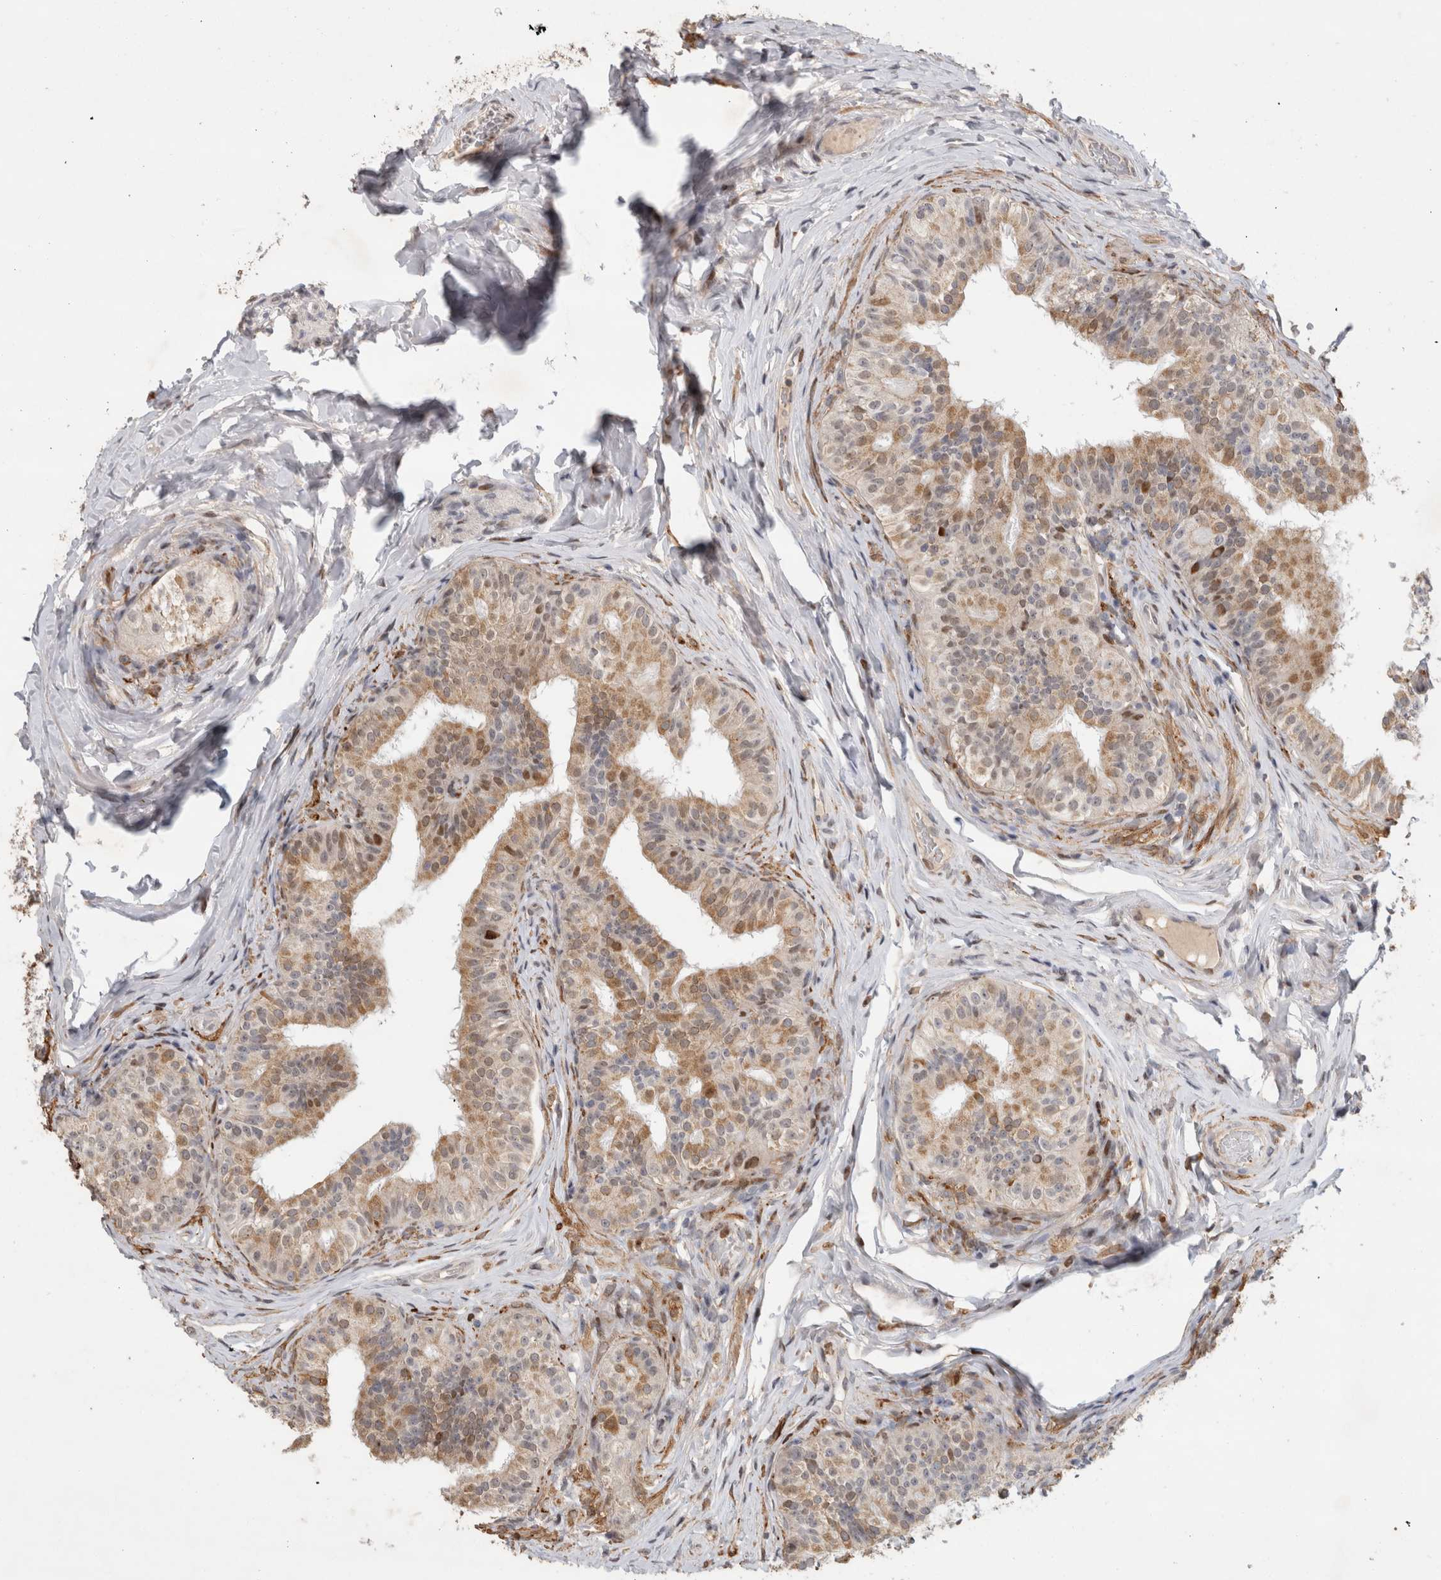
{"staining": {"intensity": "weak", "quantity": "25%-75%", "location": "cytoplasmic/membranous,nuclear"}, "tissue": "epididymis", "cell_type": "Glandular cells", "image_type": "normal", "snomed": [{"axis": "morphology", "description": "Normal tissue, NOS"}, {"axis": "topography", "description": "Epididymis"}], "caption": "Benign epididymis demonstrates weak cytoplasmic/membranous,nuclear positivity in approximately 25%-75% of glandular cells, visualized by immunohistochemistry.", "gene": "C8orf58", "patient": {"sex": "male", "age": 49}}